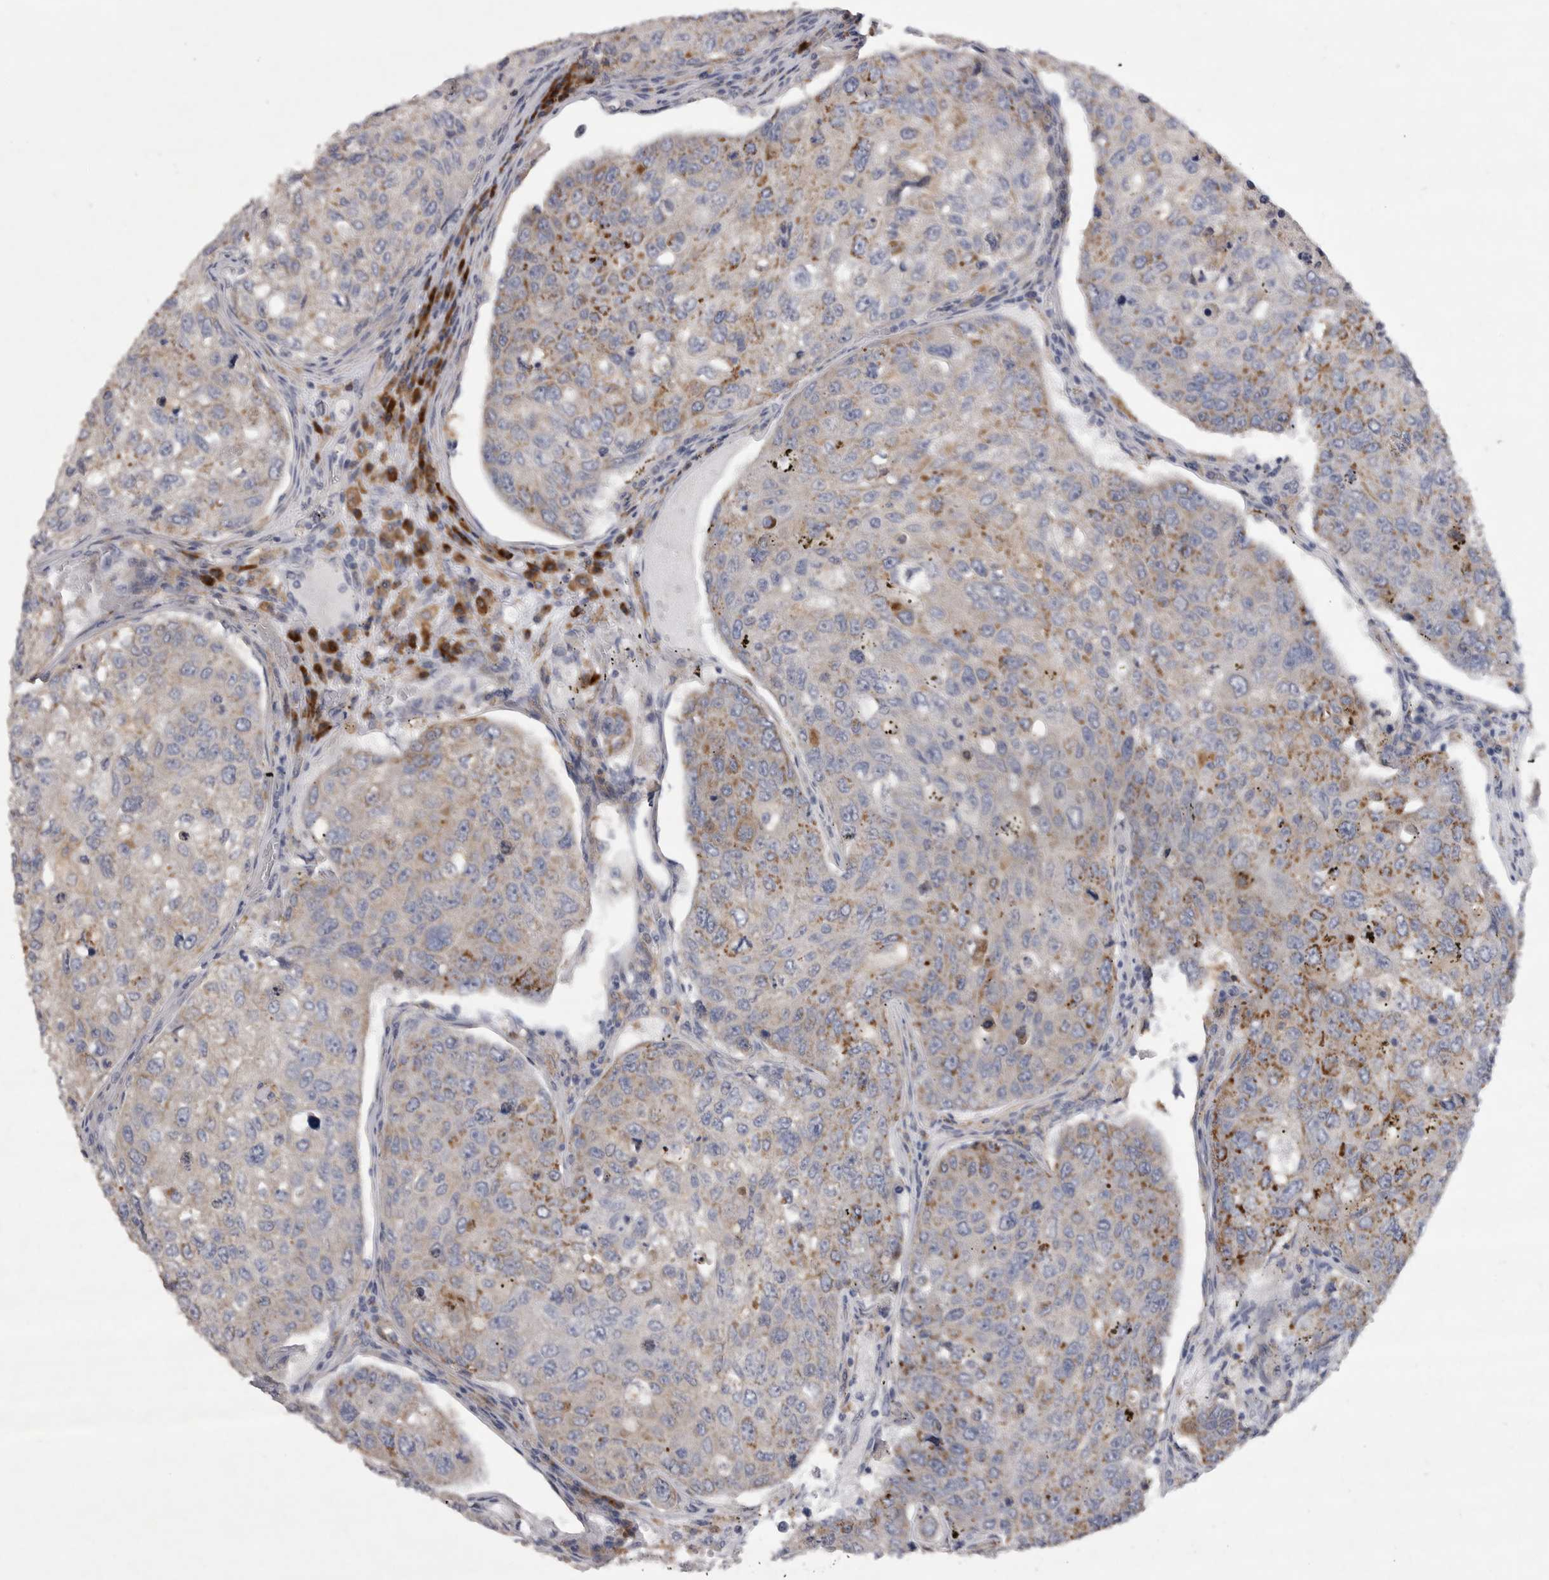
{"staining": {"intensity": "moderate", "quantity": "25%-75%", "location": "cytoplasmic/membranous"}, "tissue": "urothelial cancer", "cell_type": "Tumor cells", "image_type": "cancer", "snomed": [{"axis": "morphology", "description": "Urothelial carcinoma, High grade"}, {"axis": "topography", "description": "Lymph node"}, {"axis": "topography", "description": "Urinary bladder"}], "caption": "Protein analysis of urothelial carcinoma (high-grade) tissue shows moderate cytoplasmic/membranous staining in approximately 25%-75% of tumor cells.", "gene": "EDEM3", "patient": {"sex": "male", "age": 51}}